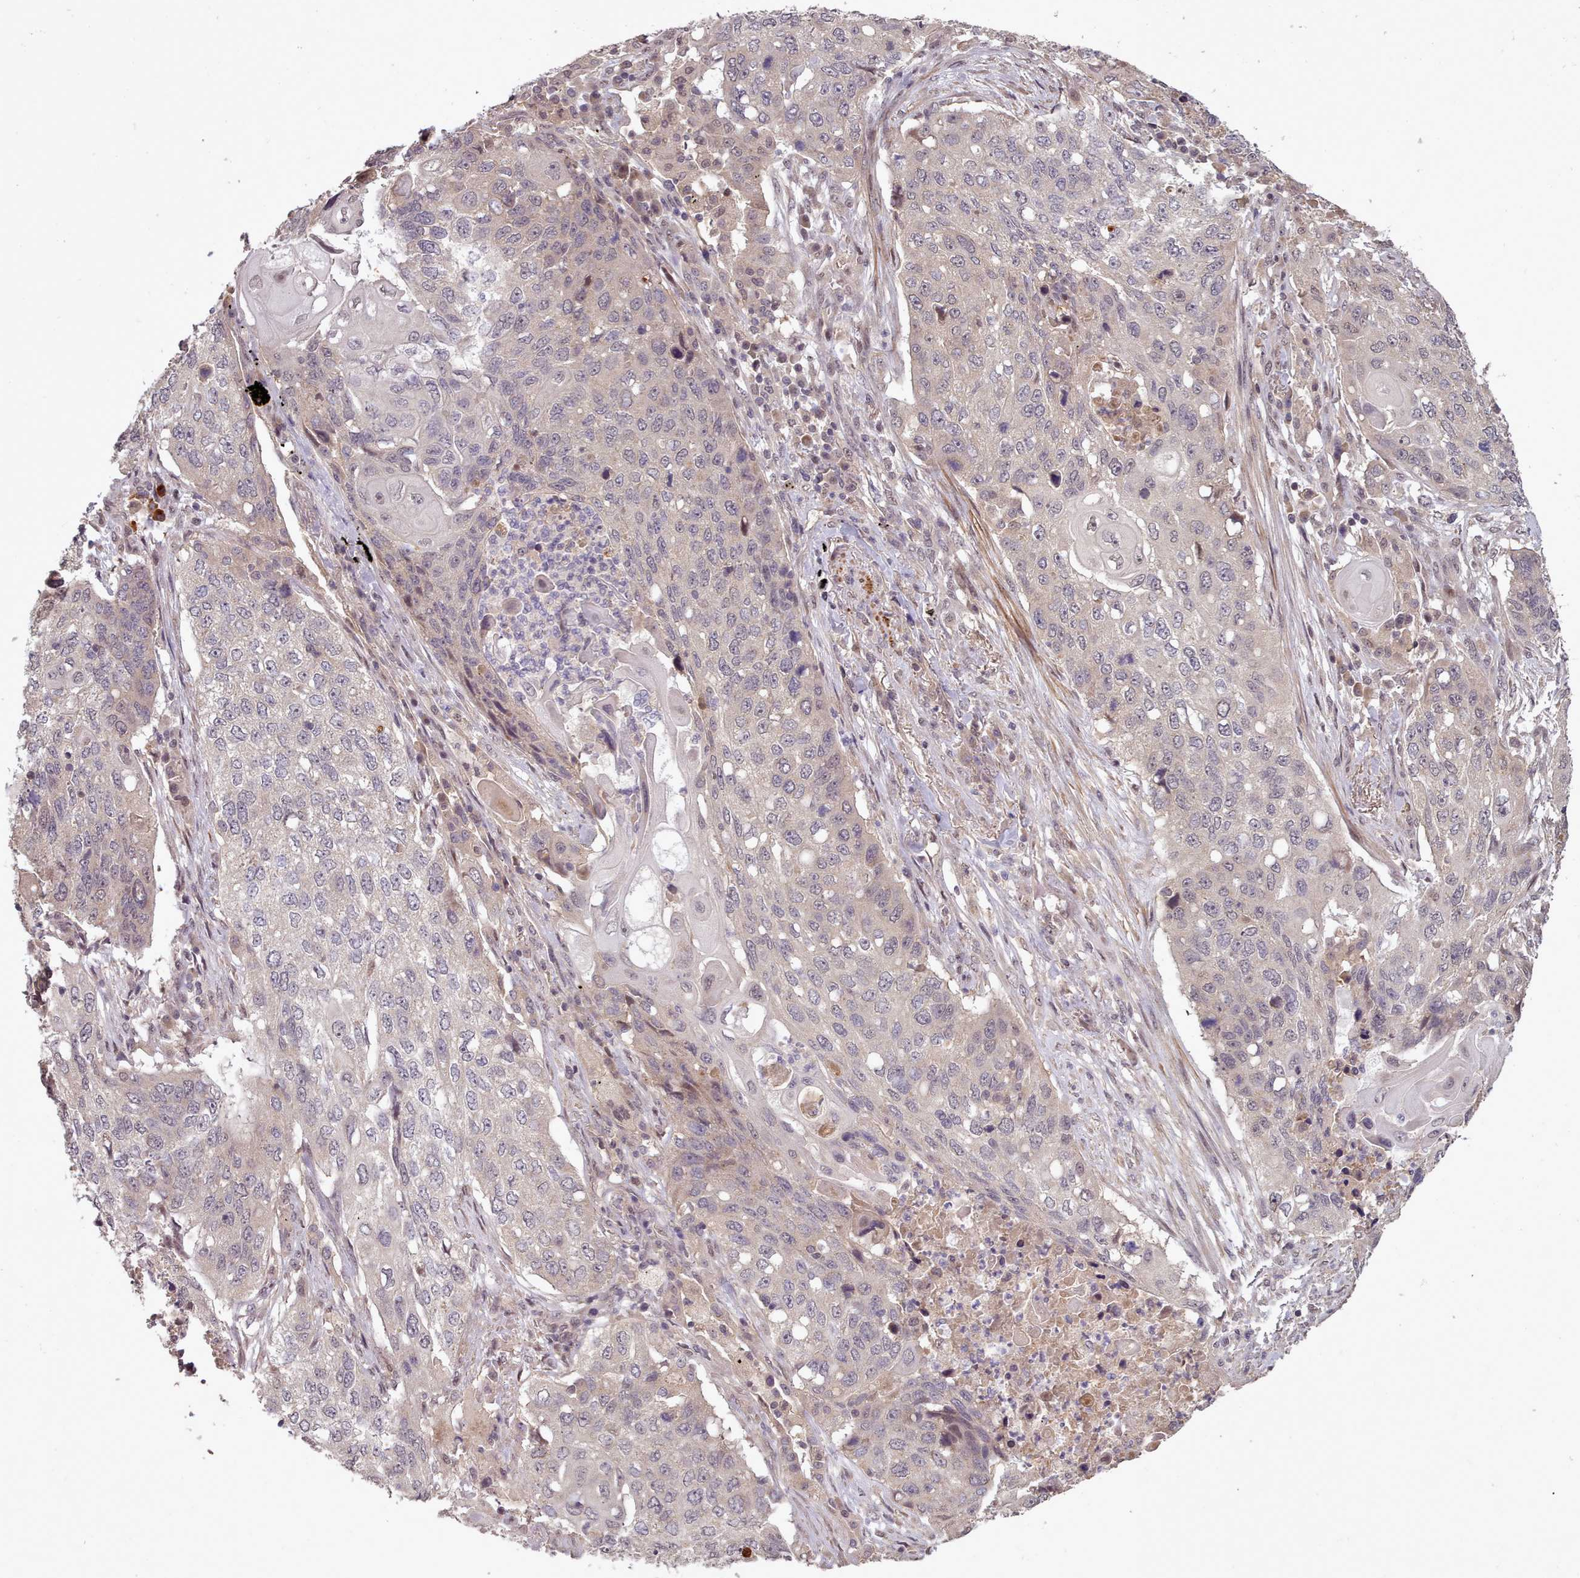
{"staining": {"intensity": "negative", "quantity": "none", "location": "none"}, "tissue": "lung cancer", "cell_type": "Tumor cells", "image_type": "cancer", "snomed": [{"axis": "morphology", "description": "Squamous cell carcinoma, NOS"}, {"axis": "topography", "description": "Lung"}], "caption": "High power microscopy micrograph of an immunohistochemistry image of lung cancer (squamous cell carcinoma), revealing no significant positivity in tumor cells.", "gene": "CDC6", "patient": {"sex": "female", "age": 63}}